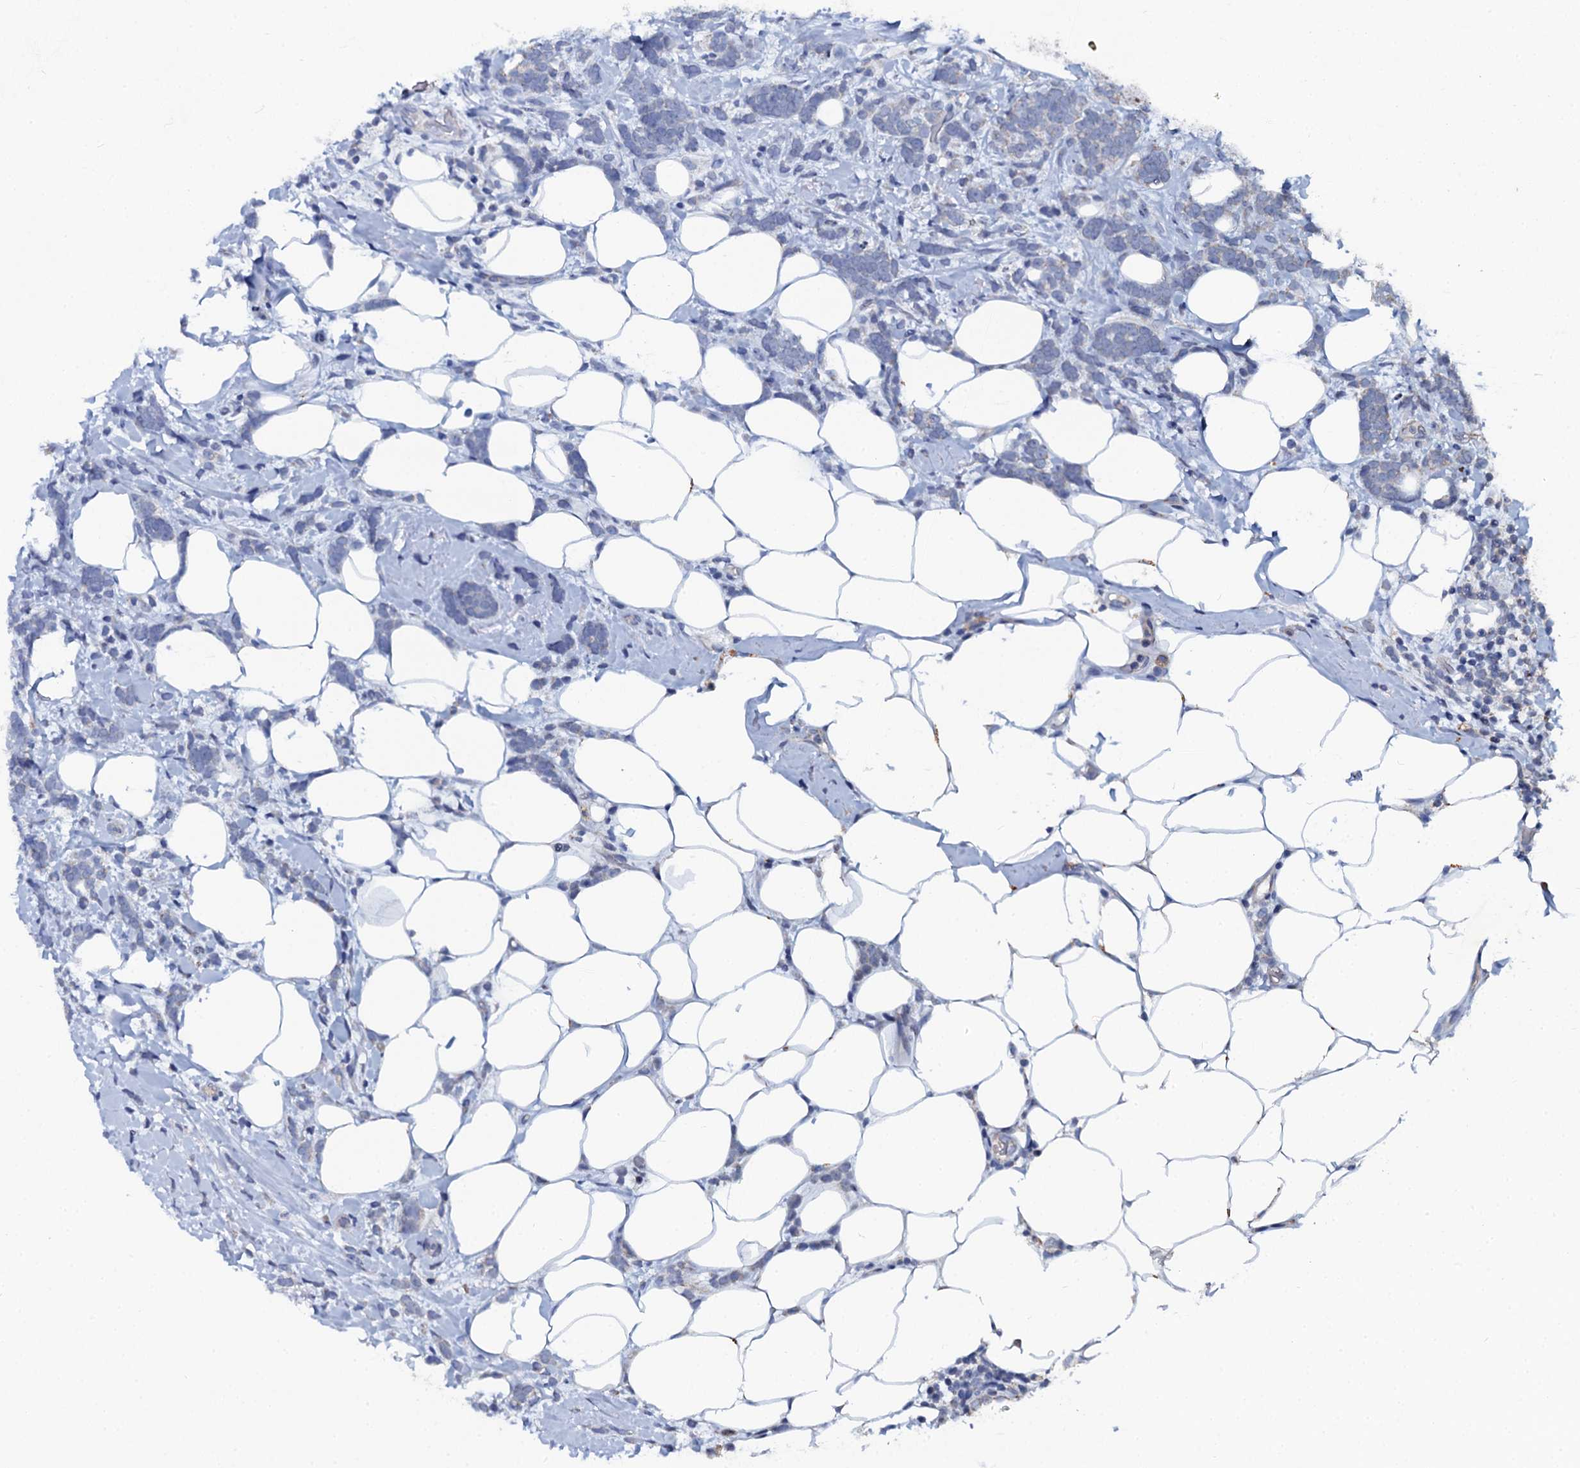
{"staining": {"intensity": "negative", "quantity": "none", "location": "none"}, "tissue": "breast cancer", "cell_type": "Tumor cells", "image_type": "cancer", "snomed": [{"axis": "morphology", "description": "Lobular carcinoma"}, {"axis": "topography", "description": "Breast"}], "caption": "DAB immunohistochemical staining of breast cancer (lobular carcinoma) demonstrates no significant positivity in tumor cells. (Stains: DAB (3,3'-diaminobenzidine) immunohistochemistry with hematoxylin counter stain, Microscopy: brightfield microscopy at high magnification).", "gene": "SLC37A4", "patient": {"sex": "female", "age": 58}}